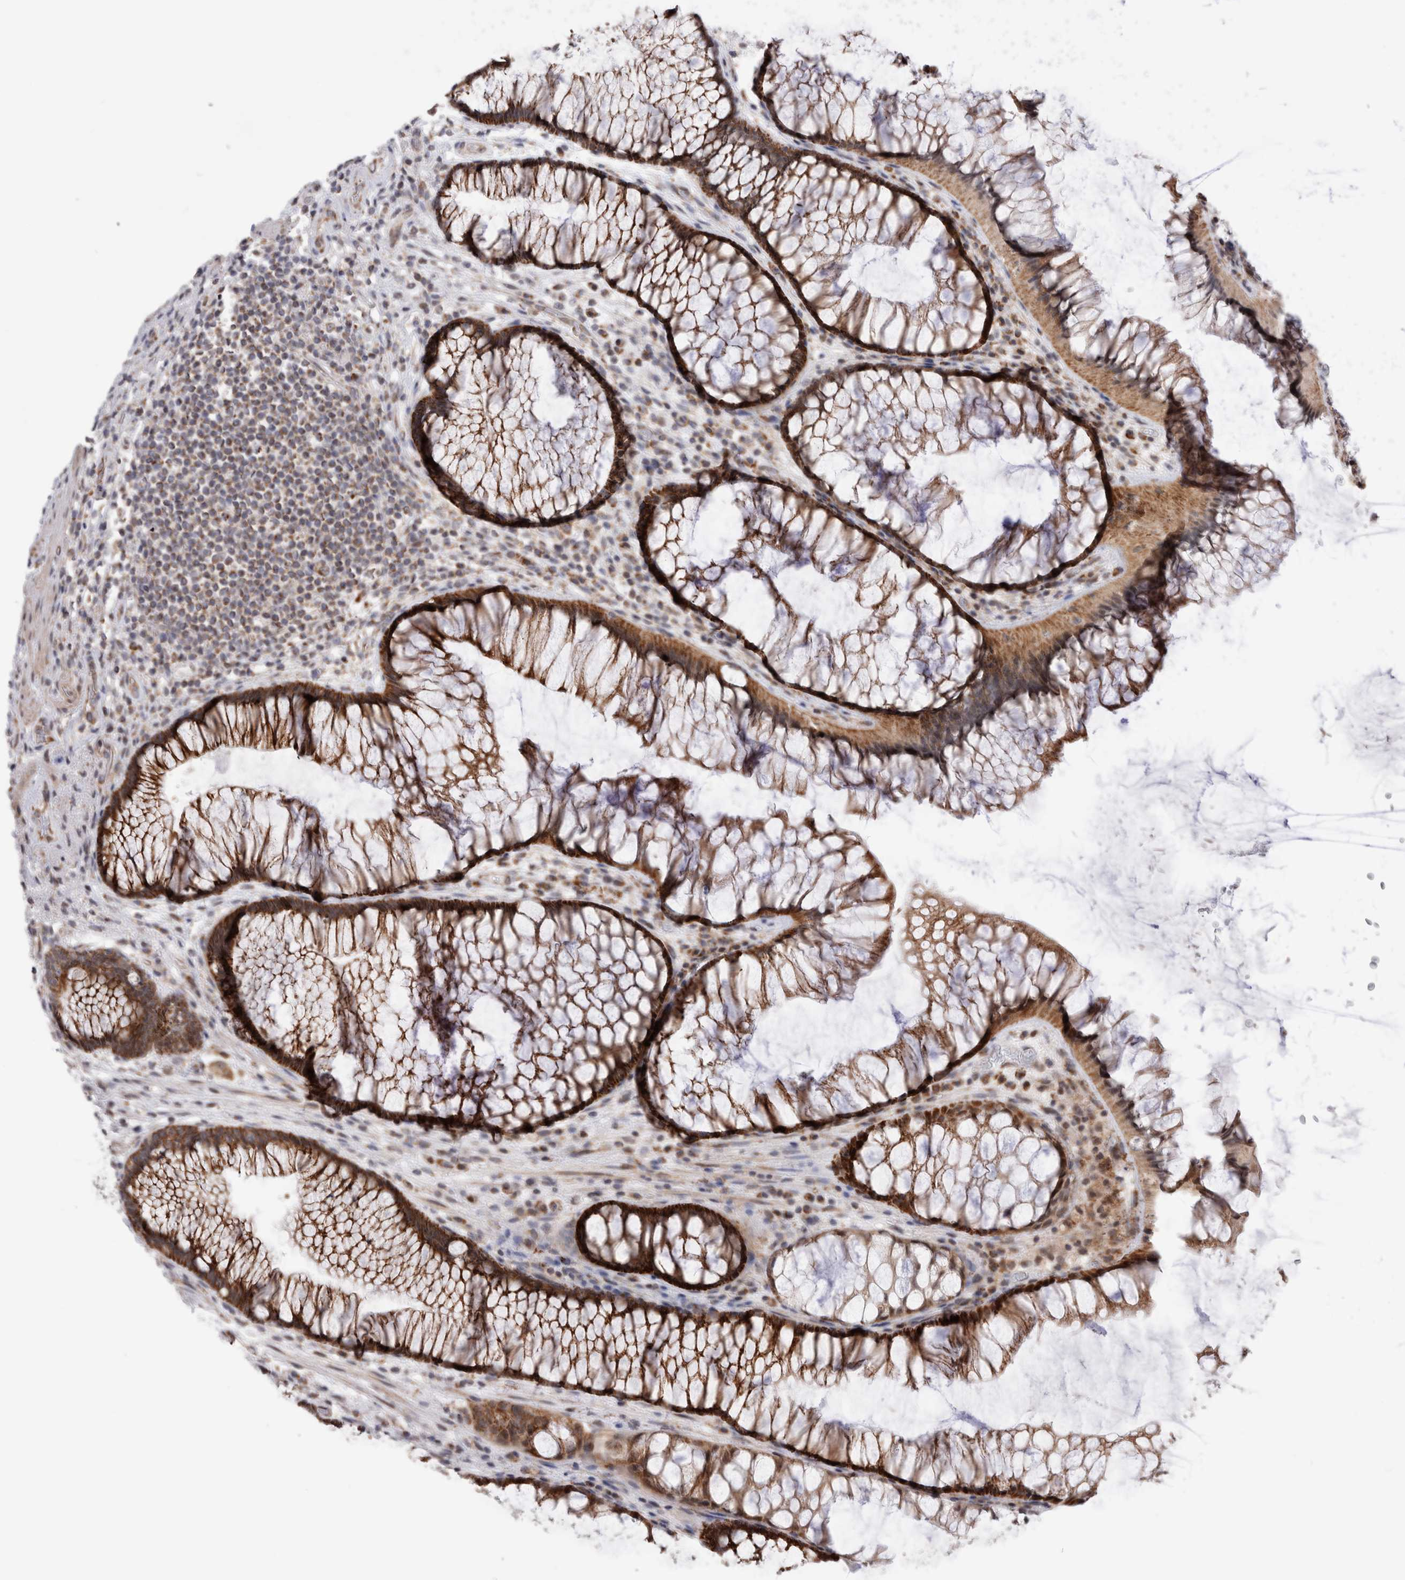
{"staining": {"intensity": "strong", "quantity": ">75%", "location": "cytoplasmic/membranous"}, "tissue": "rectum", "cell_type": "Glandular cells", "image_type": "normal", "snomed": [{"axis": "morphology", "description": "Normal tissue, NOS"}, {"axis": "topography", "description": "Rectum"}], "caption": "Immunohistochemistry (IHC) image of normal human rectum stained for a protein (brown), which shows high levels of strong cytoplasmic/membranous expression in approximately >75% of glandular cells.", "gene": "MRPL37", "patient": {"sex": "male", "age": 51}}